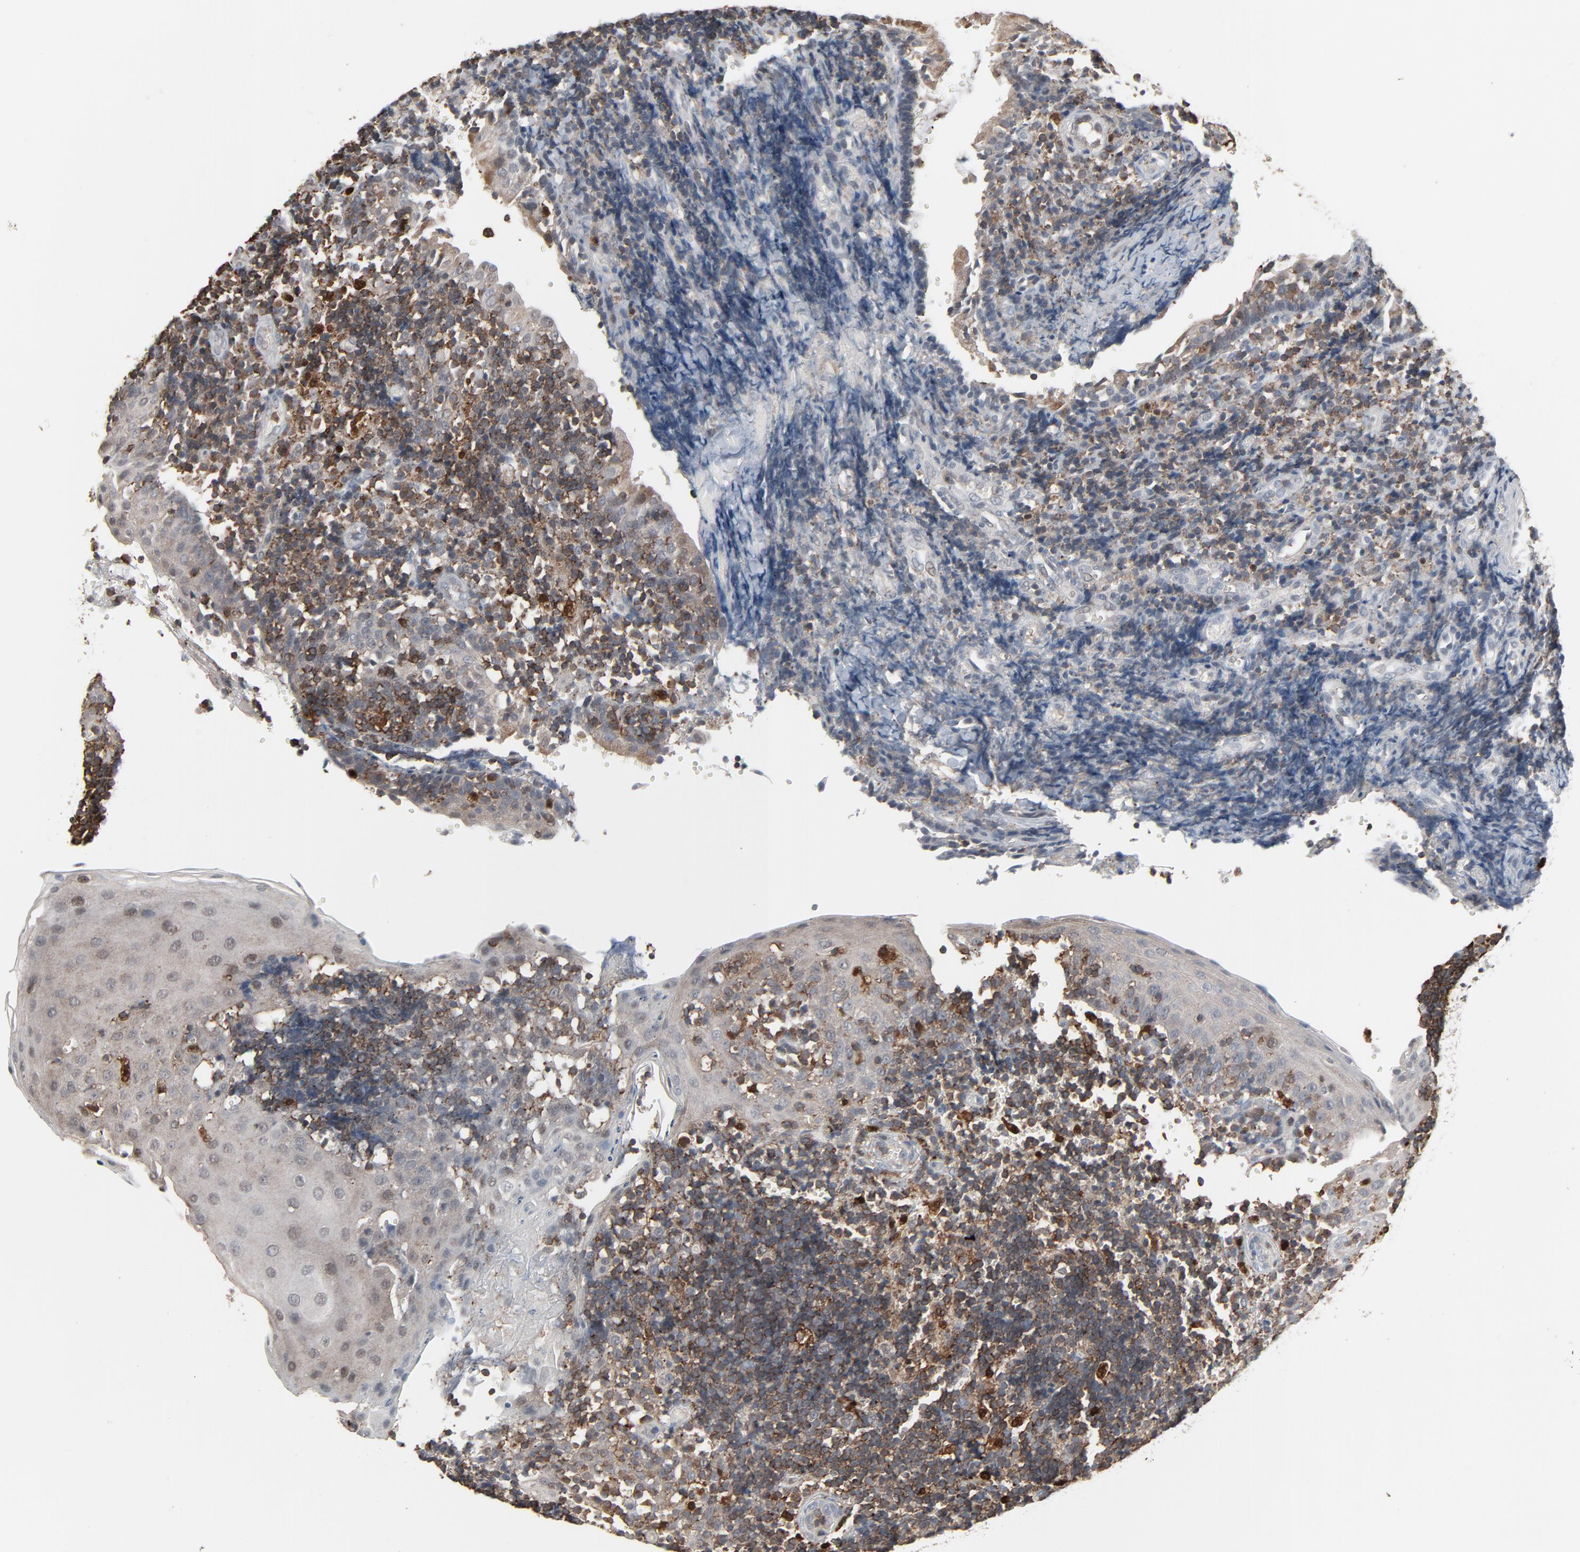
{"staining": {"intensity": "weak", "quantity": "25%-75%", "location": "cytoplasmic/membranous"}, "tissue": "tonsil", "cell_type": "Germinal center cells", "image_type": "normal", "snomed": [{"axis": "morphology", "description": "Normal tissue, NOS"}, {"axis": "topography", "description": "Tonsil"}], "caption": "Brown immunohistochemical staining in benign human tonsil reveals weak cytoplasmic/membranous positivity in about 25%-75% of germinal center cells.", "gene": "DOCK8", "patient": {"sex": "female", "age": 40}}